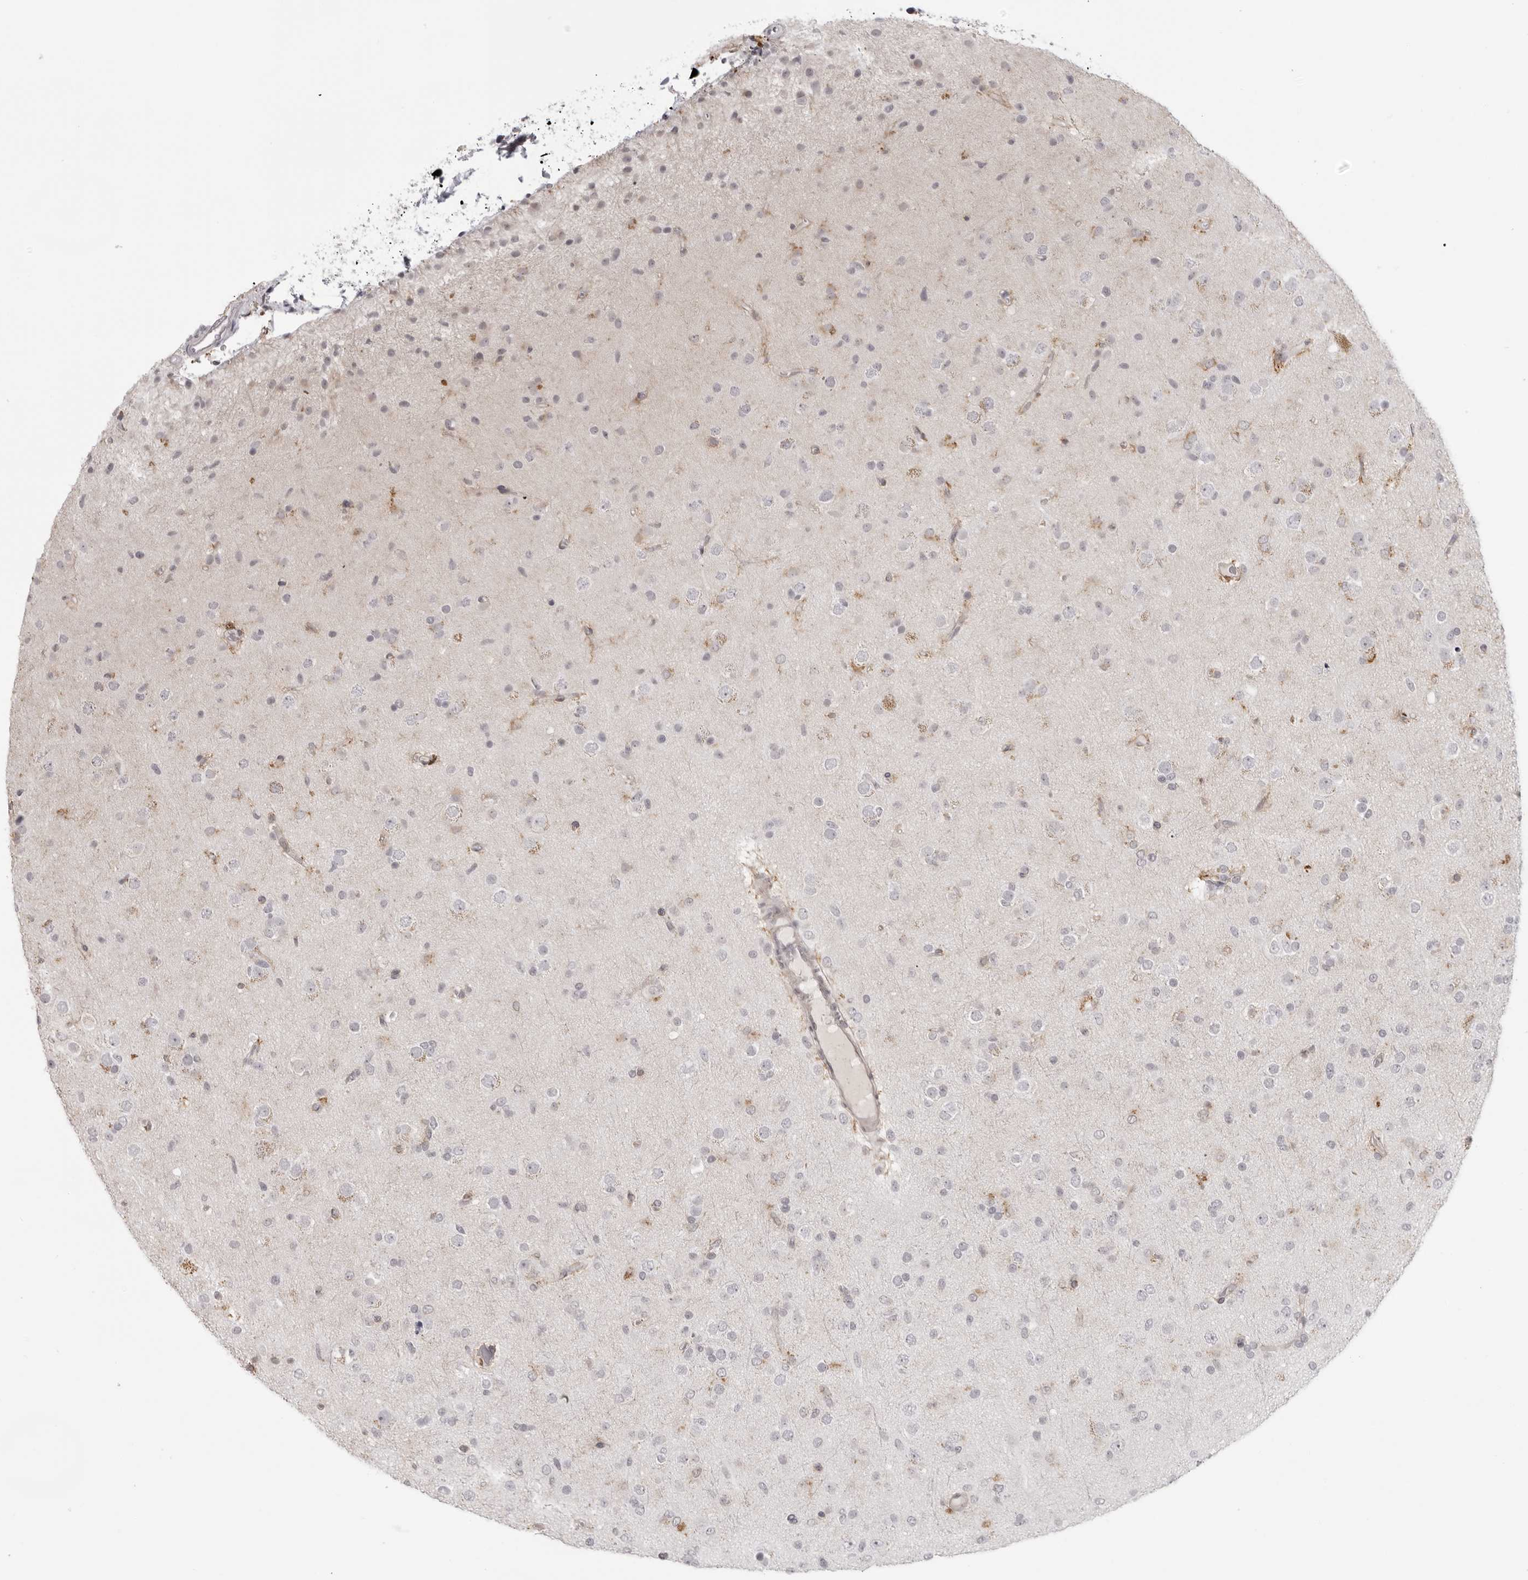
{"staining": {"intensity": "weak", "quantity": "<25%", "location": "cytoplasmic/membranous"}, "tissue": "glioma", "cell_type": "Tumor cells", "image_type": "cancer", "snomed": [{"axis": "morphology", "description": "Glioma, malignant, Low grade"}, {"axis": "topography", "description": "Brain"}], "caption": "The immunohistochemistry micrograph has no significant positivity in tumor cells of glioma tissue. (DAB IHC visualized using brightfield microscopy, high magnification).", "gene": "ACP6", "patient": {"sex": "male", "age": 65}}